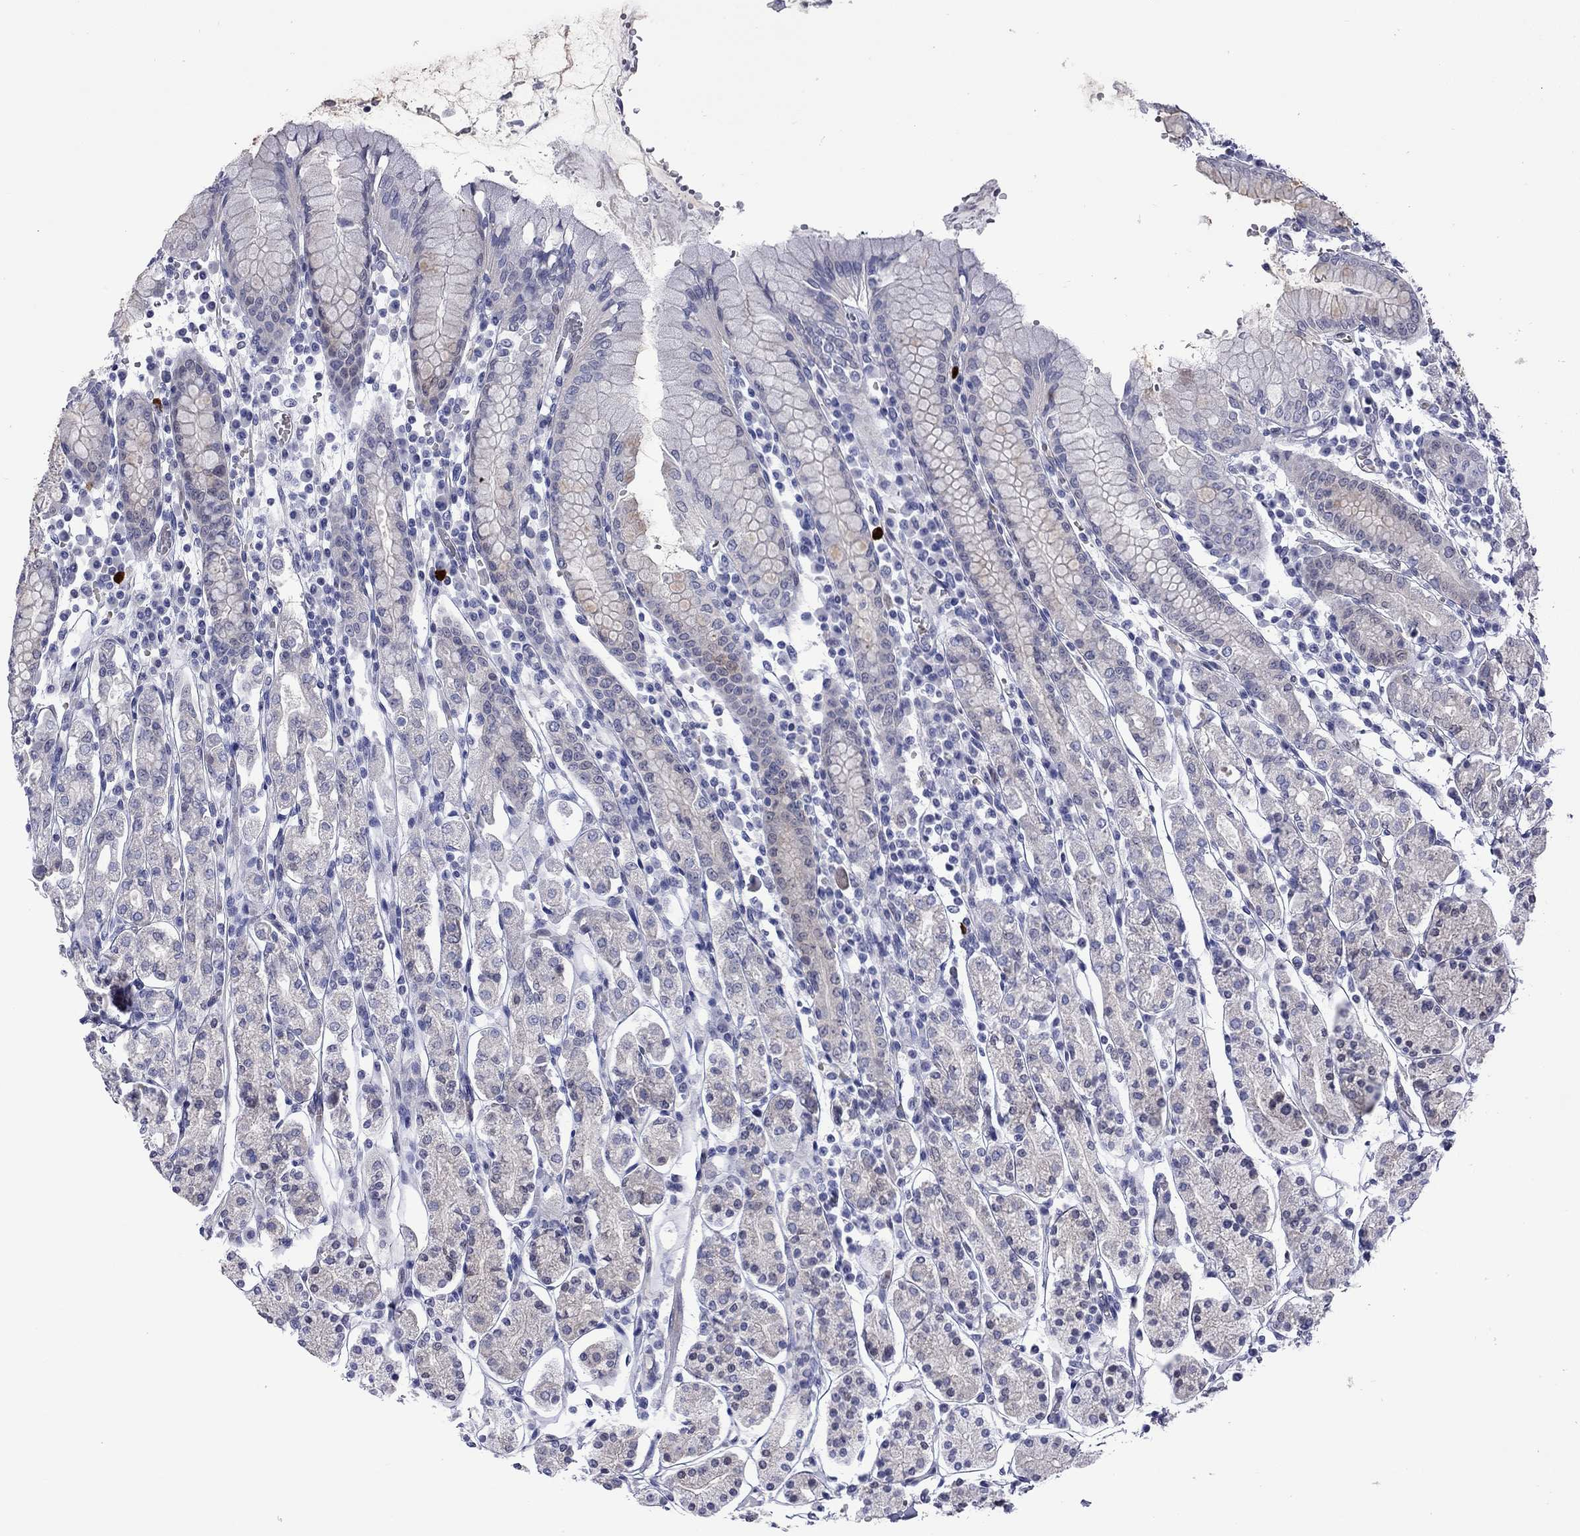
{"staining": {"intensity": "negative", "quantity": "none", "location": "none"}, "tissue": "stomach", "cell_type": "Glandular cells", "image_type": "normal", "snomed": [{"axis": "morphology", "description": "Normal tissue, NOS"}, {"axis": "topography", "description": "Stomach, upper"}, {"axis": "topography", "description": "Stomach"}], "caption": "Human stomach stained for a protein using IHC exhibits no positivity in glandular cells.", "gene": "CTNNBIP1", "patient": {"sex": "male", "age": 62}}